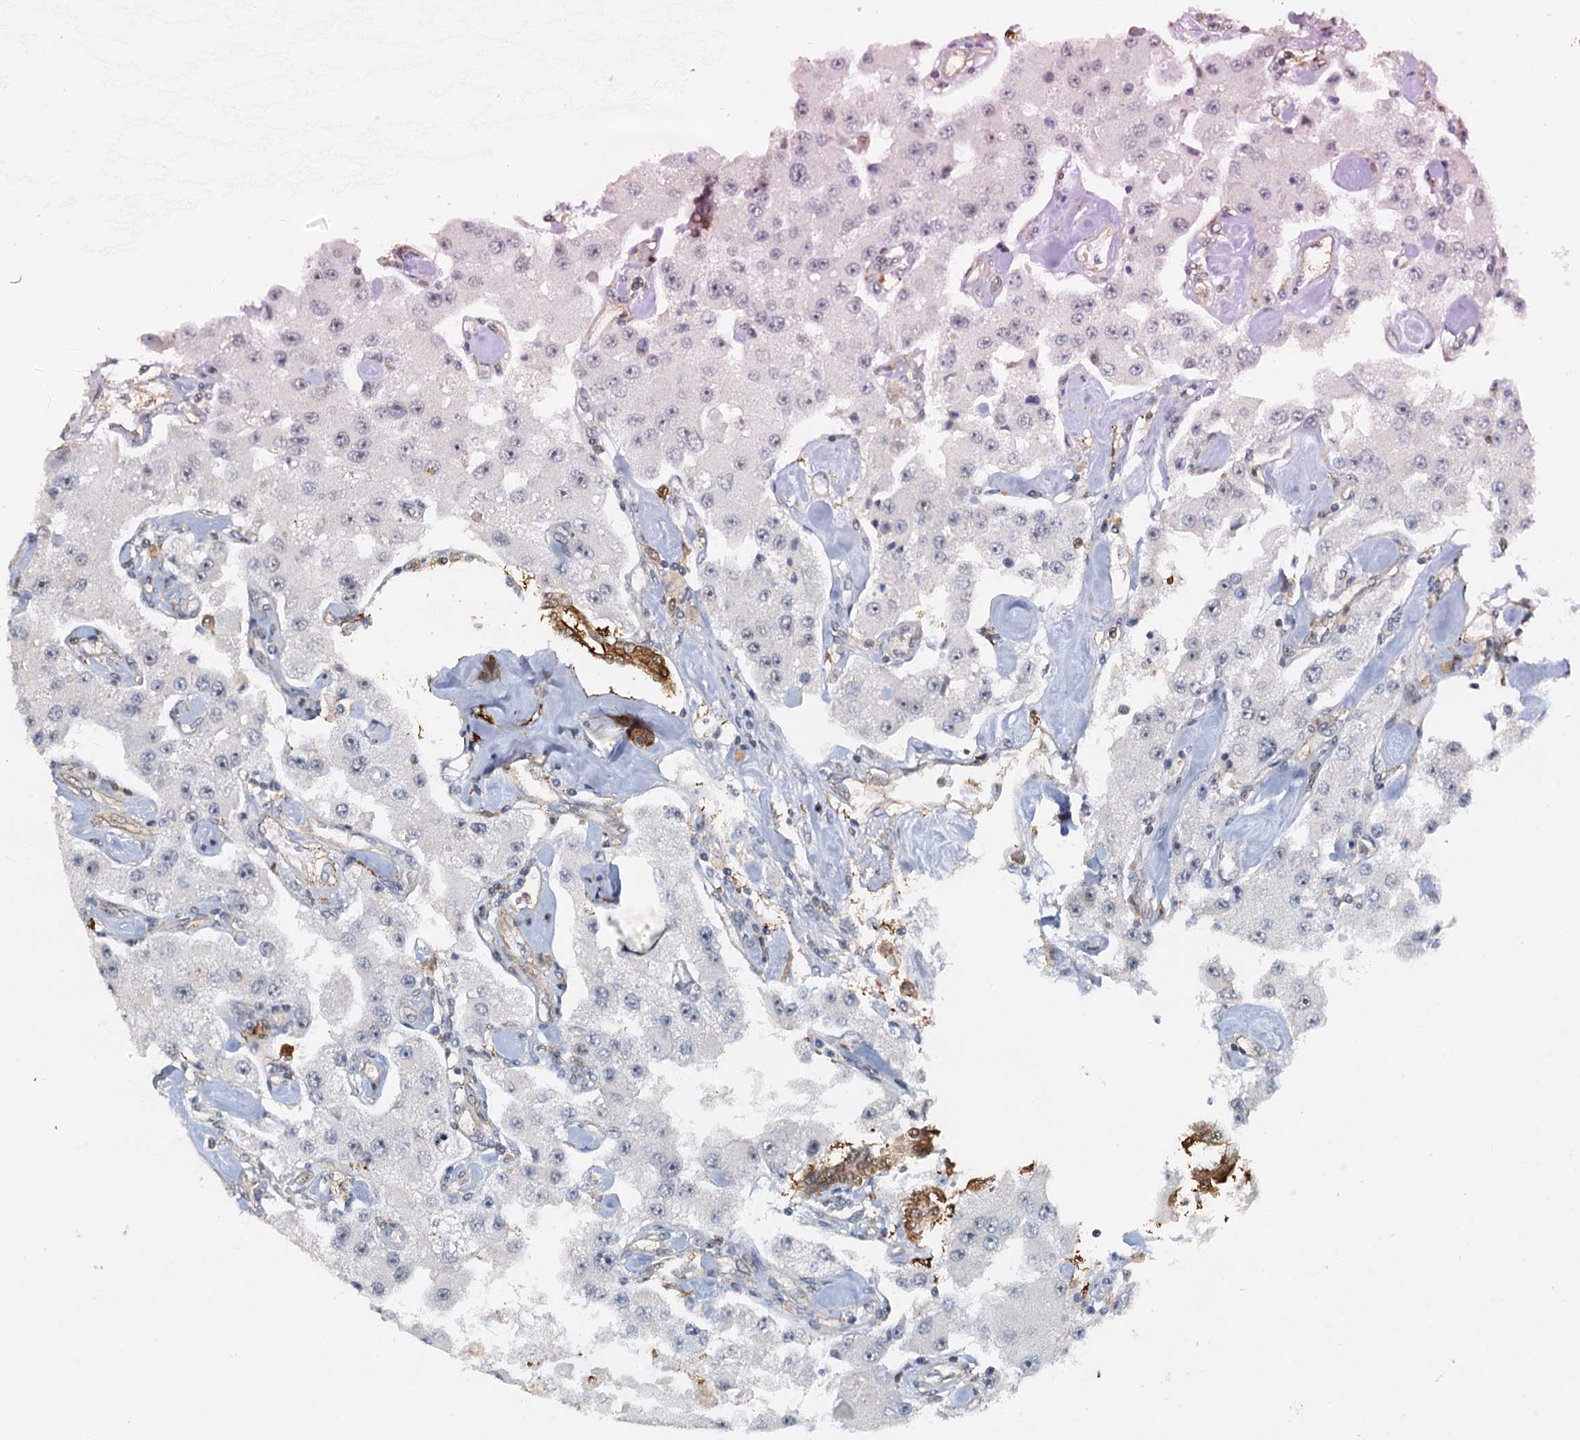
{"staining": {"intensity": "weak", "quantity": "<25%", "location": "nuclear"}, "tissue": "carcinoid", "cell_type": "Tumor cells", "image_type": "cancer", "snomed": [{"axis": "morphology", "description": "Carcinoid, malignant, NOS"}, {"axis": "topography", "description": "Pancreas"}], "caption": "Immunohistochemistry (IHC) photomicrograph of human malignant carcinoid stained for a protein (brown), which displays no staining in tumor cells. (Immunohistochemistry (IHC), brightfield microscopy, high magnification).", "gene": "SPINDOC", "patient": {"sex": "male", "age": 41}}